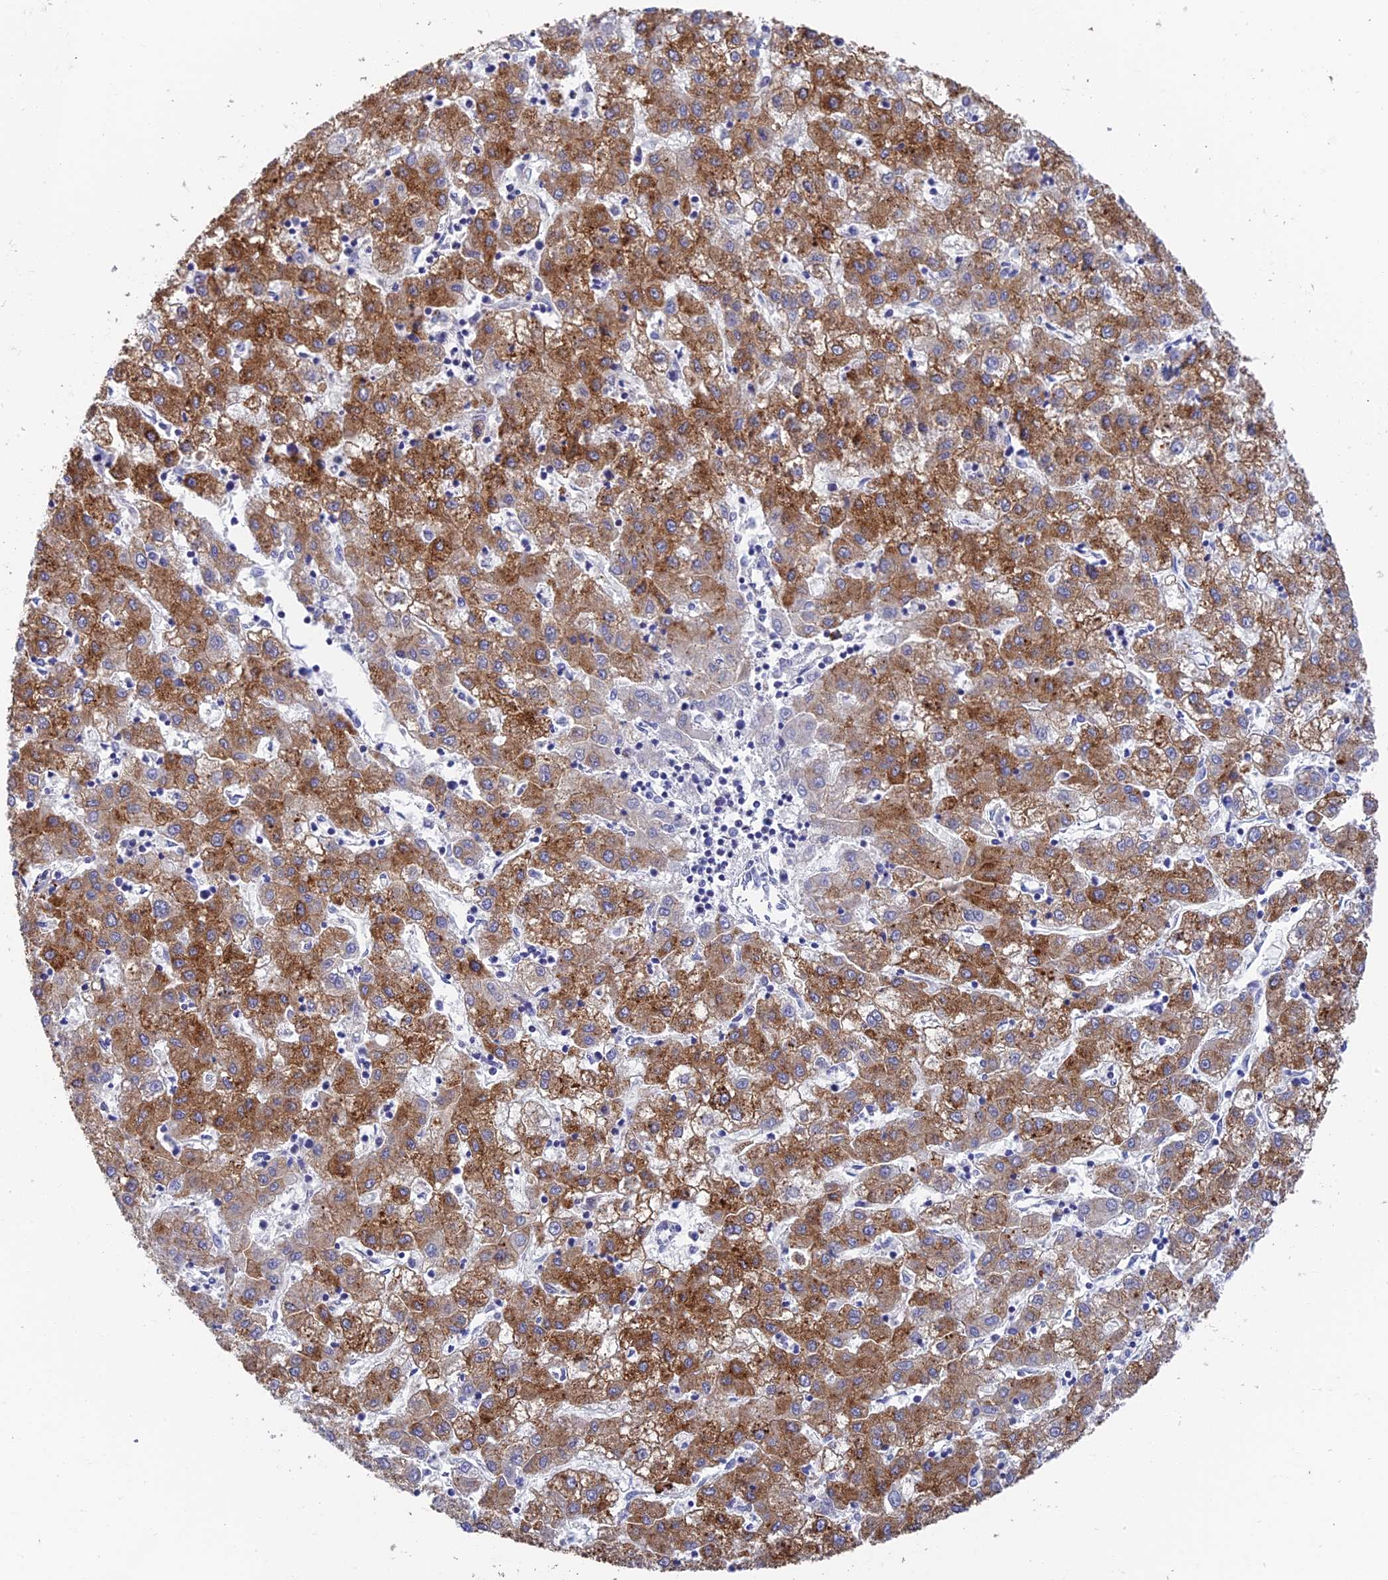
{"staining": {"intensity": "moderate", "quantity": ">75%", "location": "cytoplasmic/membranous"}, "tissue": "liver cancer", "cell_type": "Tumor cells", "image_type": "cancer", "snomed": [{"axis": "morphology", "description": "Carcinoma, Hepatocellular, NOS"}, {"axis": "topography", "description": "Liver"}], "caption": "This micrograph exhibits immunohistochemistry staining of hepatocellular carcinoma (liver), with medium moderate cytoplasmic/membranous staining in approximately >75% of tumor cells.", "gene": "ADAMTS13", "patient": {"sex": "male", "age": 72}}